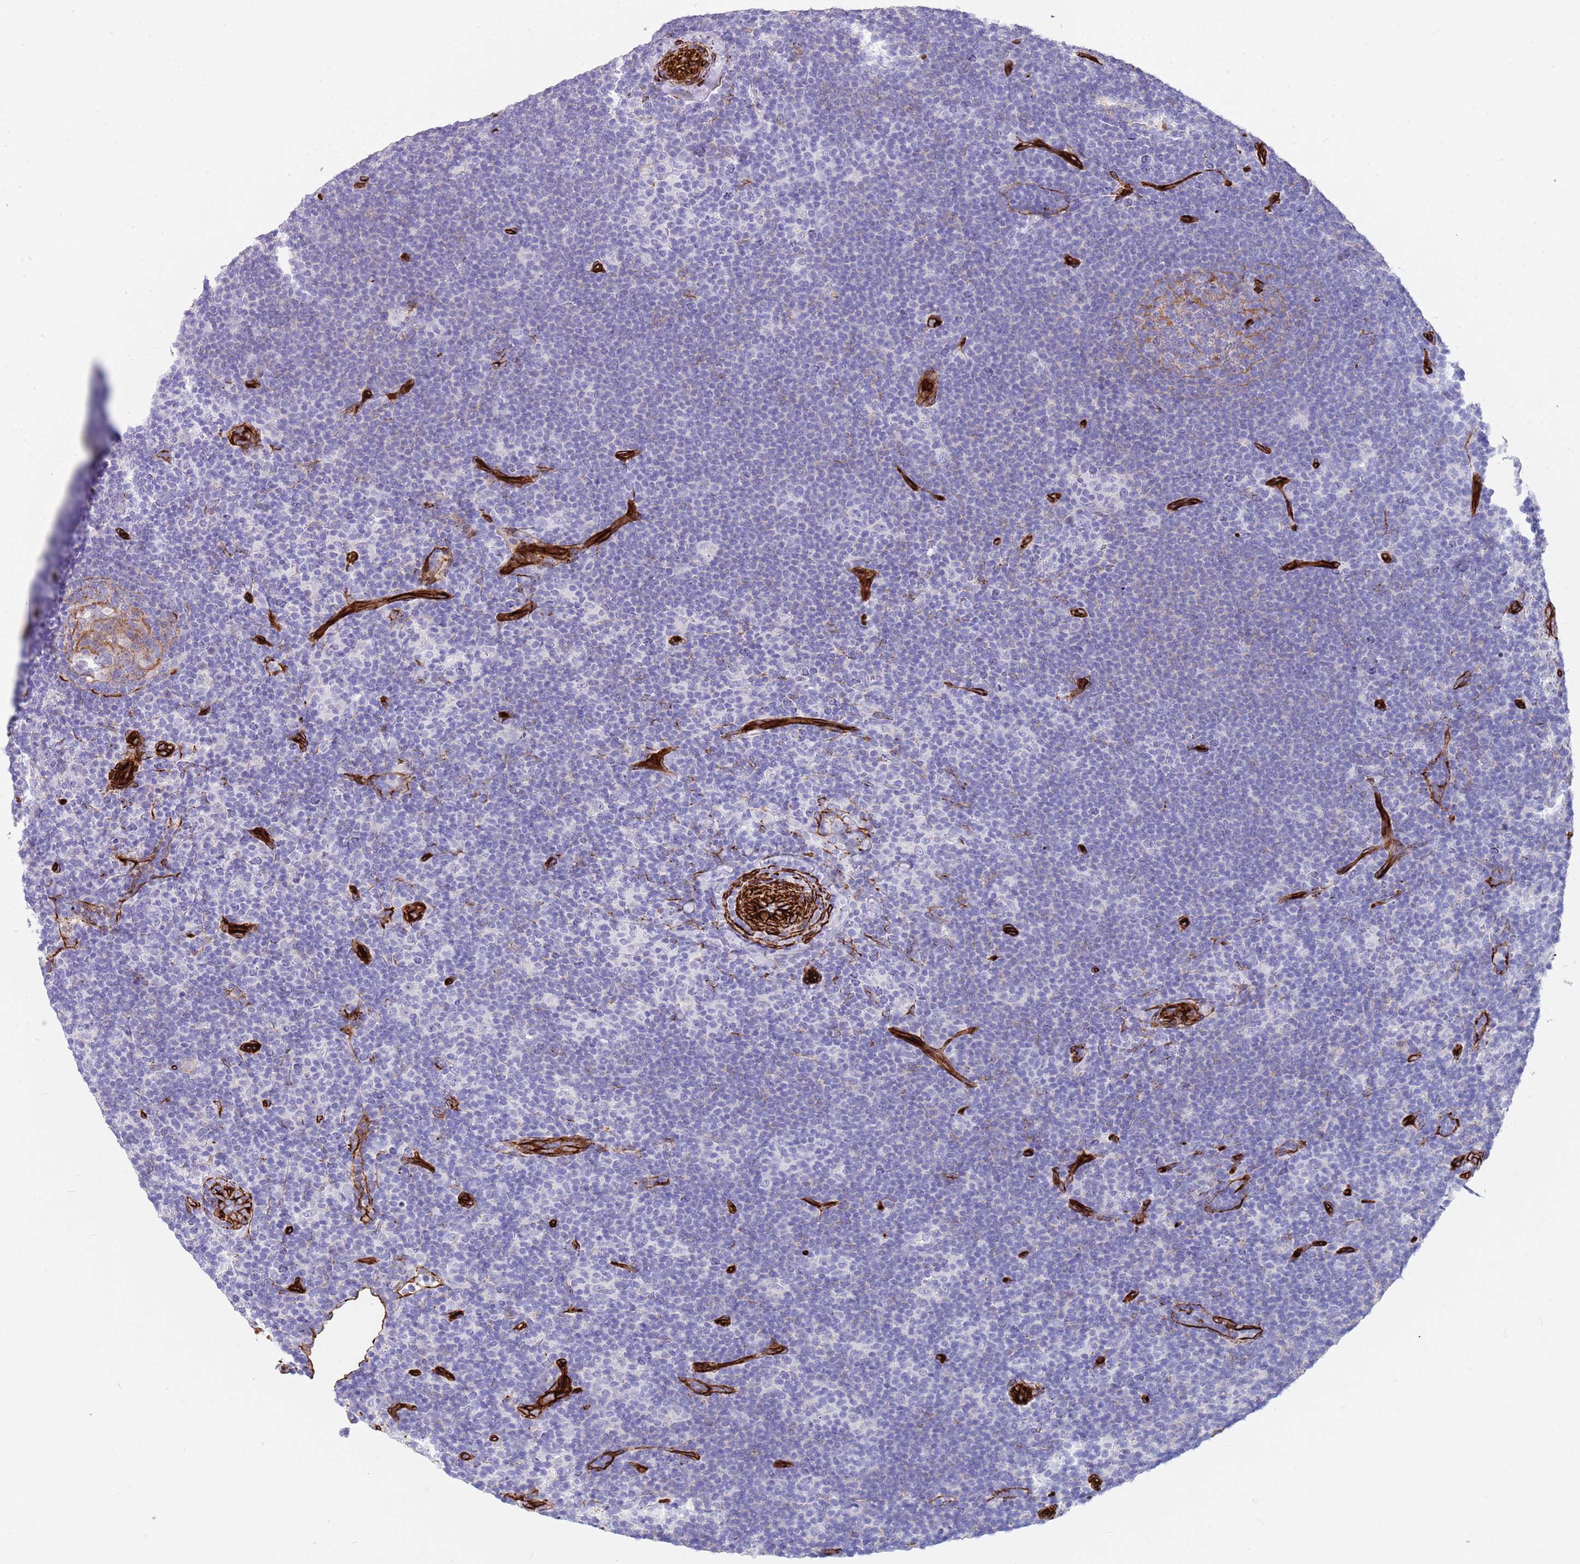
{"staining": {"intensity": "negative", "quantity": "none", "location": "none"}, "tissue": "lymphoma", "cell_type": "Tumor cells", "image_type": "cancer", "snomed": [{"axis": "morphology", "description": "Hodgkin's disease, NOS"}, {"axis": "topography", "description": "Lymph node"}], "caption": "The IHC micrograph has no significant staining in tumor cells of lymphoma tissue.", "gene": "CAV2", "patient": {"sex": "female", "age": 57}}